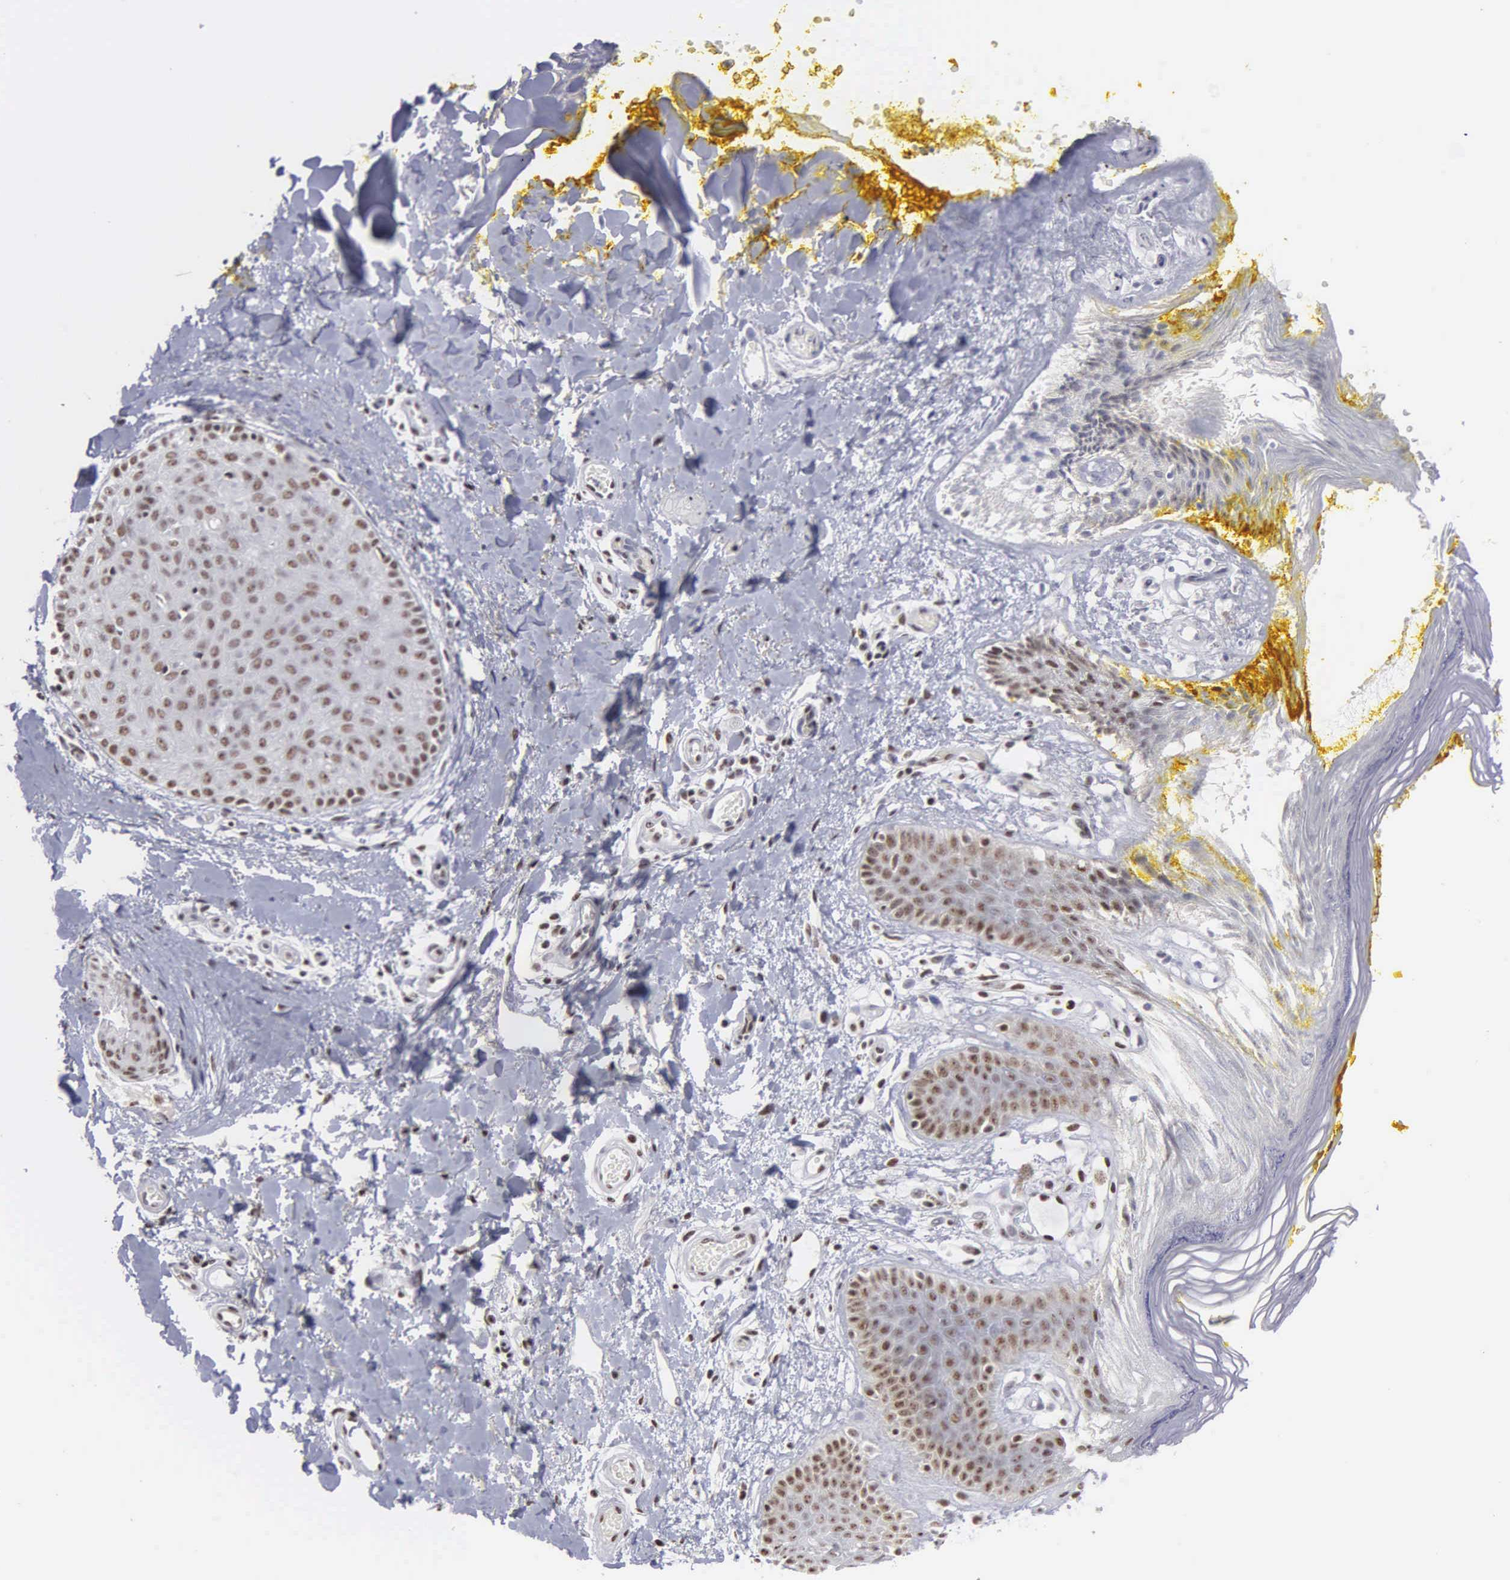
{"staining": {"intensity": "strong", "quantity": ">75%", "location": "nuclear"}, "tissue": "skin", "cell_type": "Epidermal cells", "image_type": "normal", "snomed": [{"axis": "morphology", "description": "Normal tissue, NOS"}, {"axis": "topography", "description": "Skin"}, {"axis": "topography", "description": "Anal"}], "caption": "Benign skin reveals strong nuclear expression in about >75% of epidermal cells, visualized by immunohistochemistry. Nuclei are stained in blue.", "gene": "KIAA0586", "patient": {"sex": "male", "age": 61}}